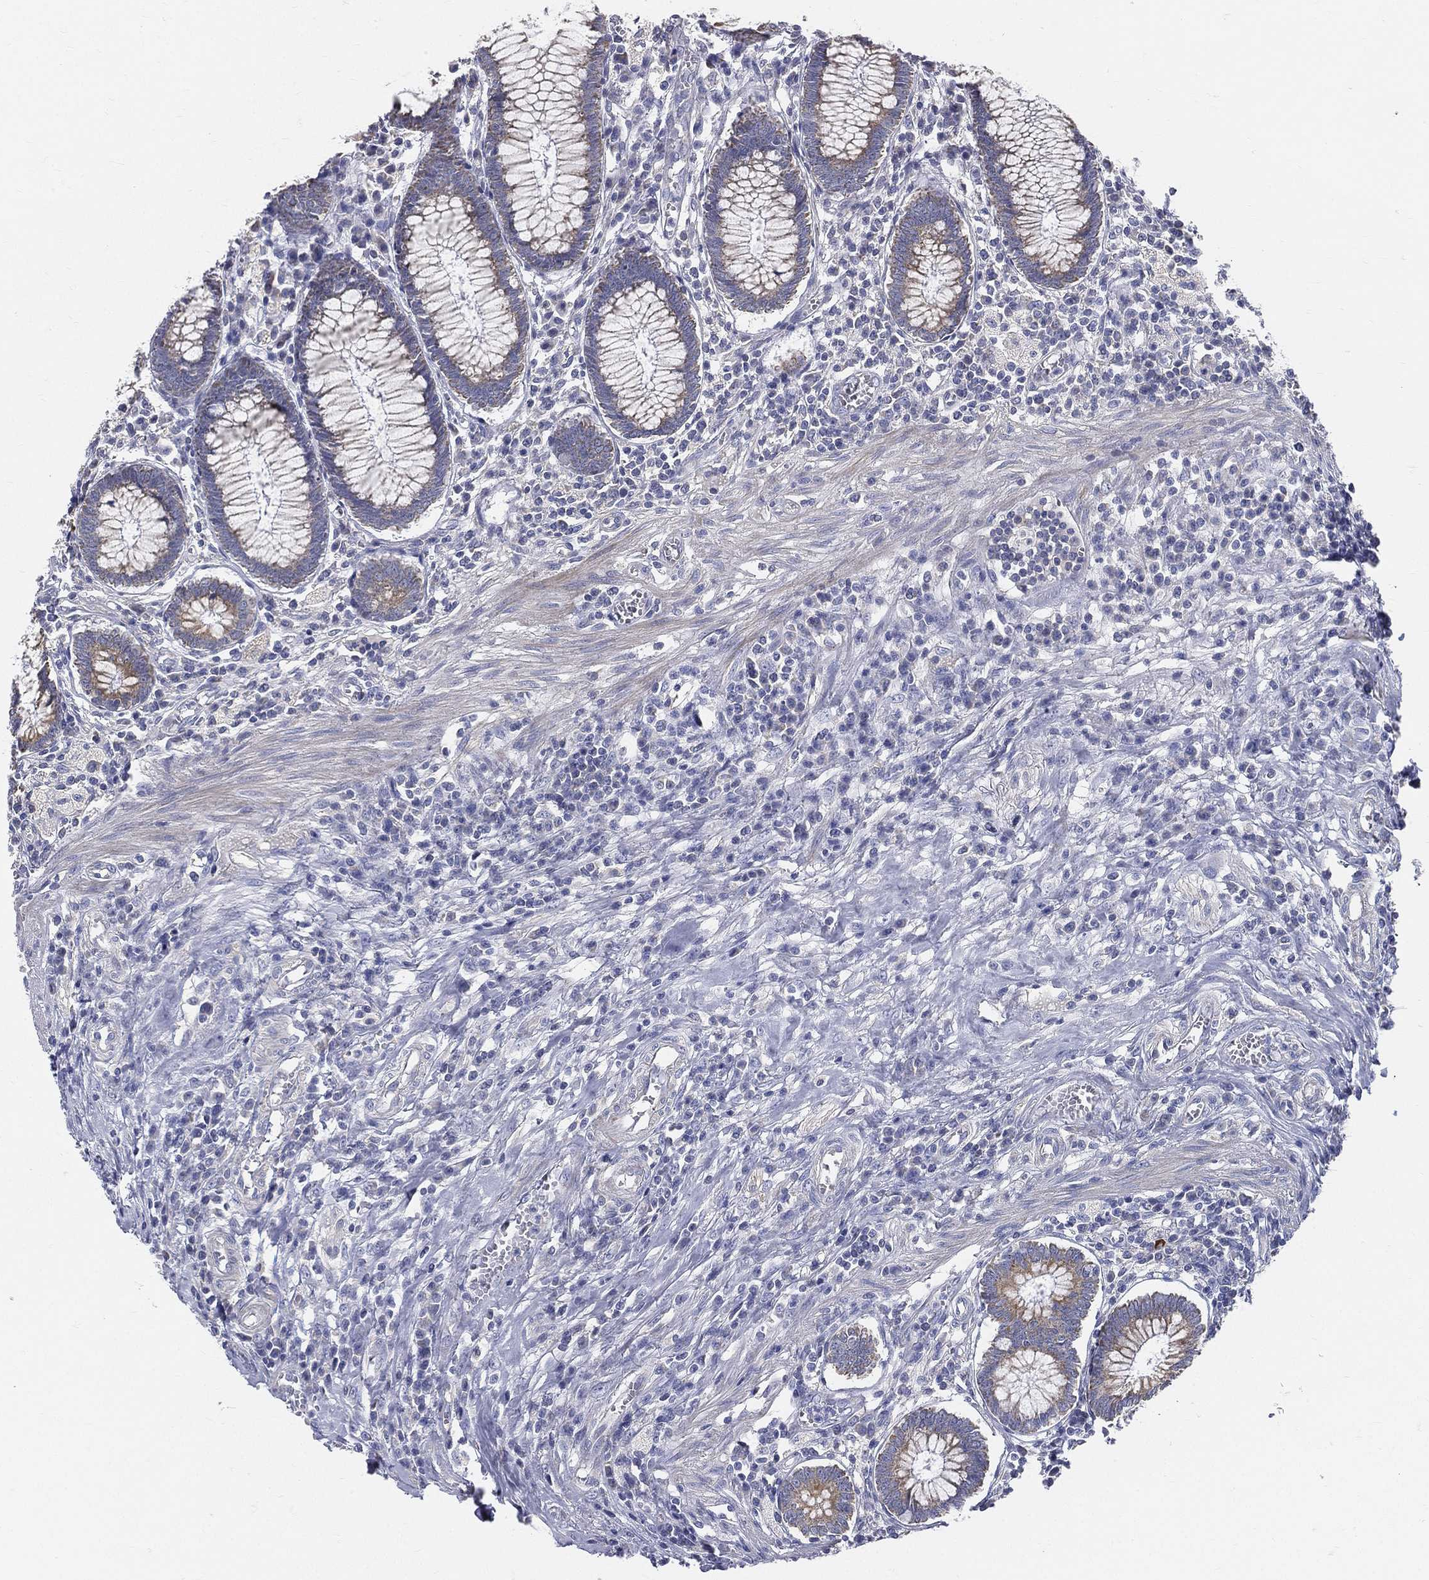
{"staining": {"intensity": "negative", "quantity": "none", "location": "none"}, "tissue": "colon", "cell_type": "Endothelial cells", "image_type": "normal", "snomed": [{"axis": "morphology", "description": "Normal tissue, NOS"}, {"axis": "topography", "description": "Colon"}], "caption": "Image shows no significant protein positivity in endothelial cells of unremarkable colon. Brightfield microscopy of immunohistochemistry stained with DAB (3,3'-diaminobenzidine) (brown) and hematoxylin (blue), captured at high magnification.", "gene": "PWWP3A", "patient": {"sex": "male", "age": 65}}